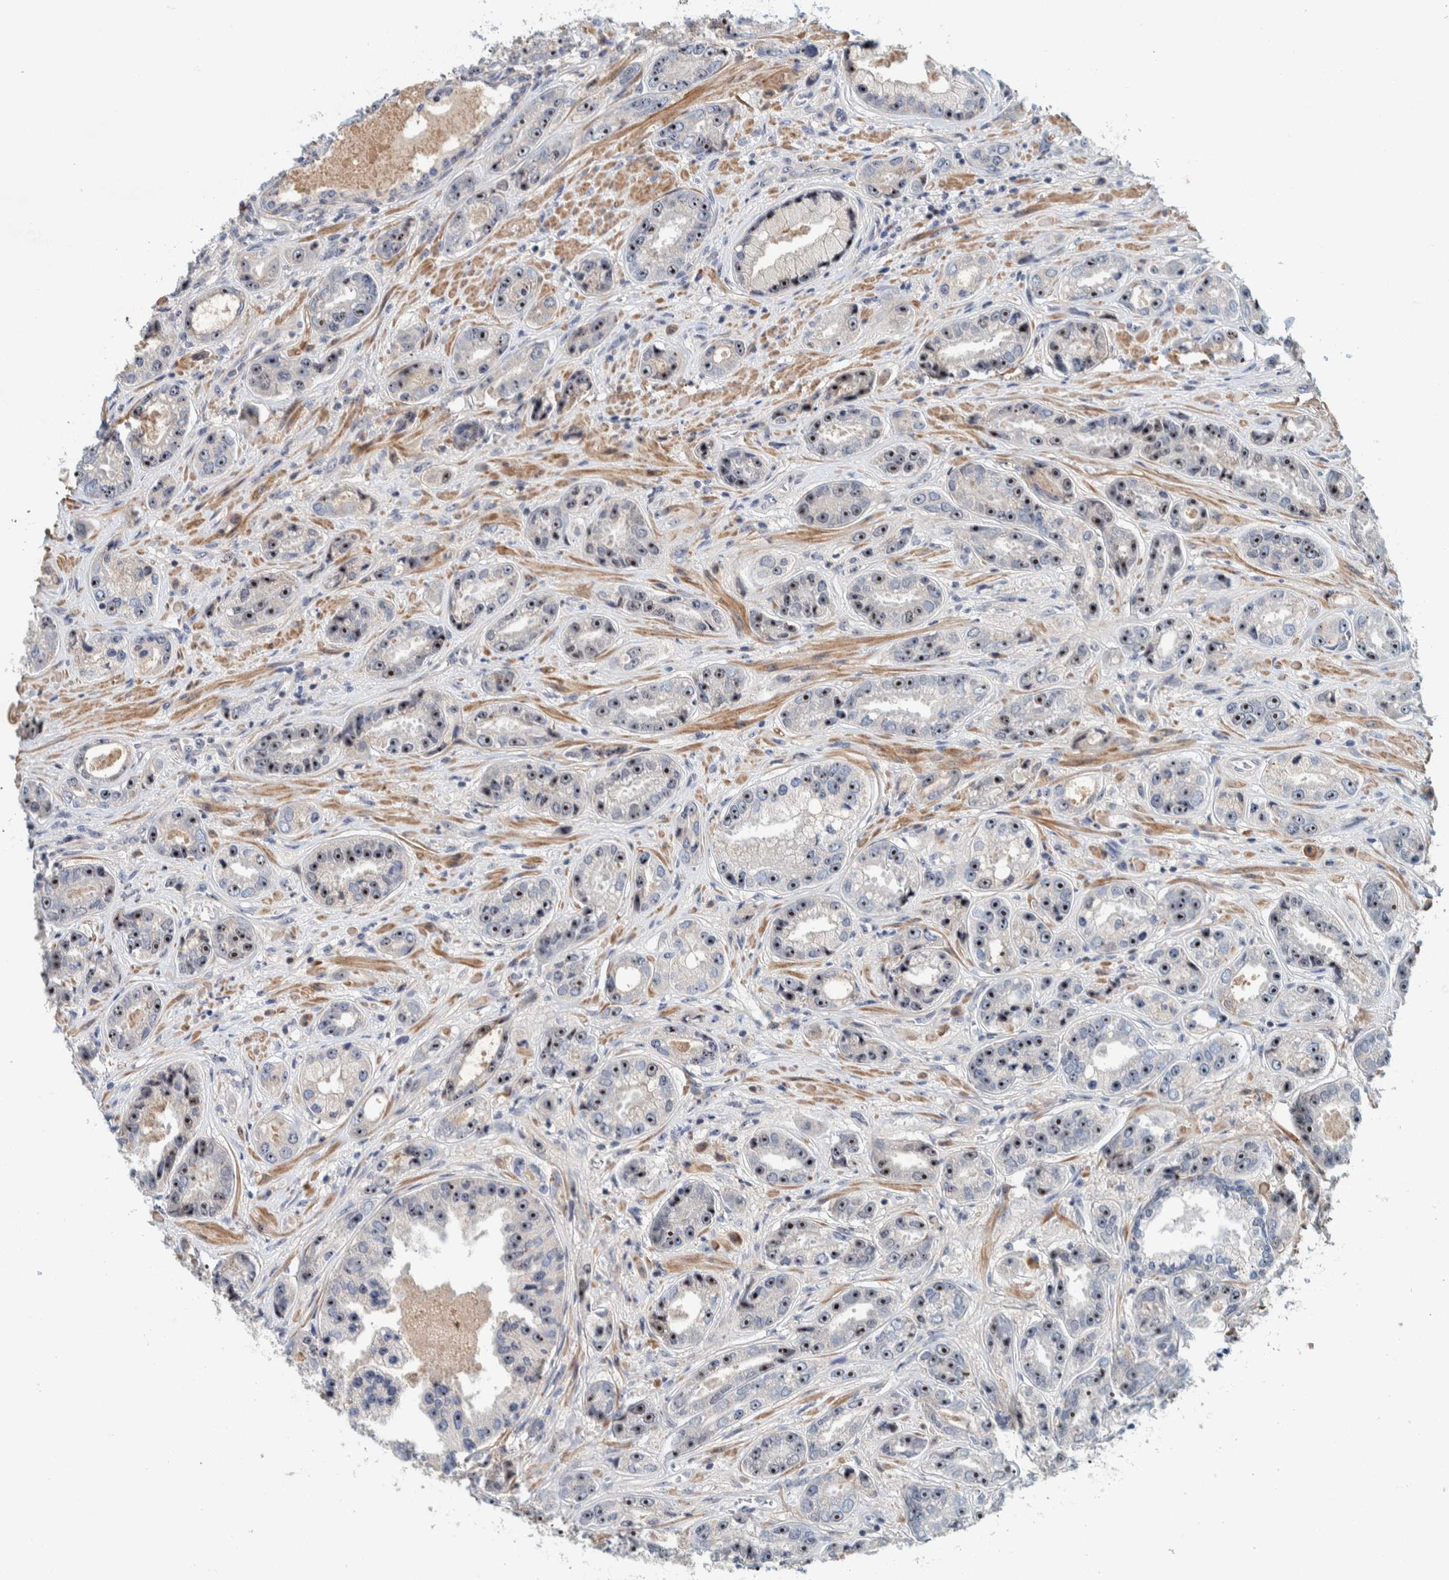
{"staining": {"intensity": "strong", "quantity": ">75%", "location": "nuclear"}, "tissue": "prostate cancer", "cell_type": "Tumor cells", "image_type": "cancer", "snomed": [{"axis": "morphology", "description": "Adenocarcinoma, High grade"}, {"axis": "topography", "description": "Prostate"}], "caption": "IHC histopathology image of prostate cancer stained for a protein (brown), which exhibits high levels of strong nuclear staining in about >75% of tumor cells.", "gene": "NOL11", "patient": {"sex": "male", "age": 61}}